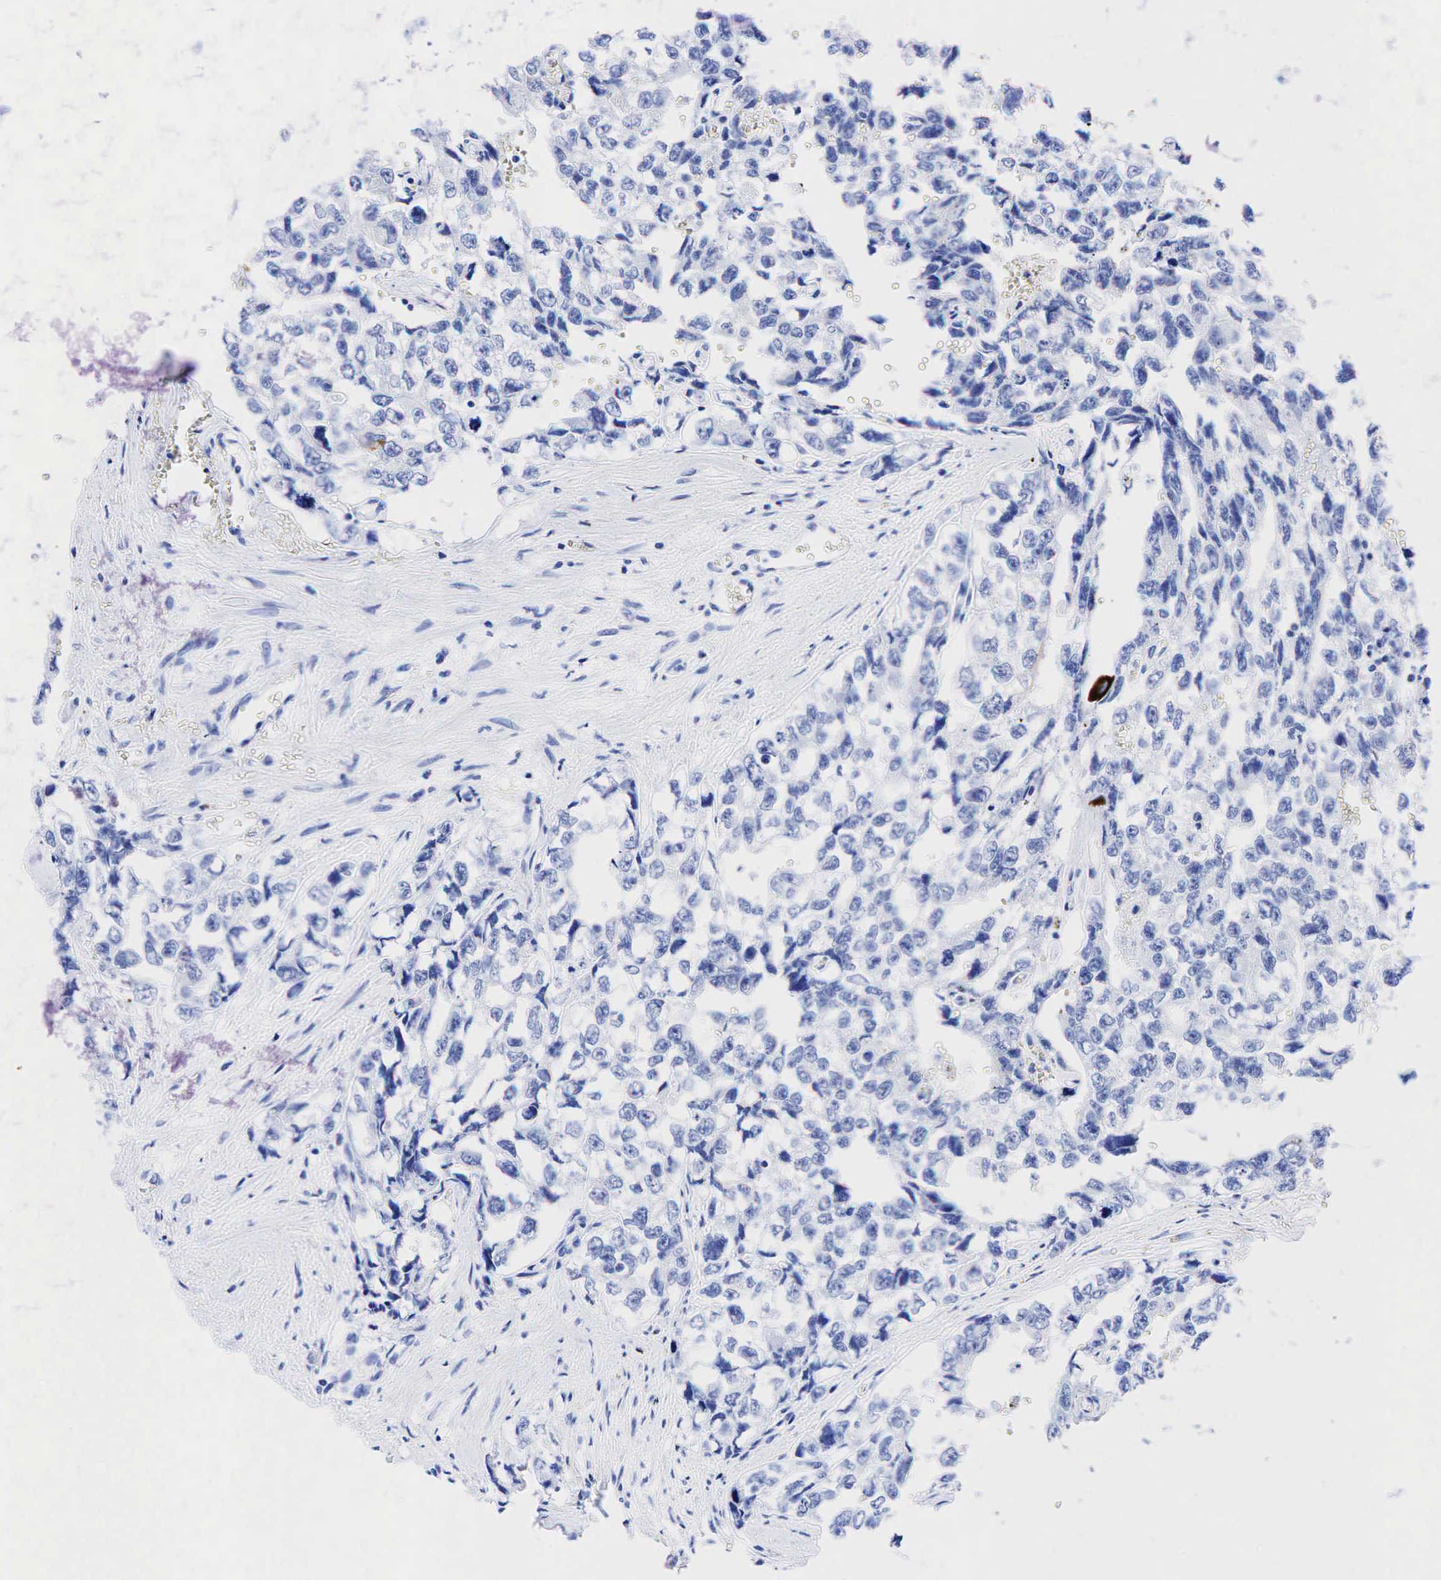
{"staining": {"intensity": "negative", "quantity": "none", "location": "none"}, "tissue": "testis cancer", "cell_type": "Tumor cells", "image_type": "cancer", "snomed": [{"axis": "morphology", "description": "Carcinoma, Embryonal, NOS"}, {"axis": "topography", "description": "Testis"}], "caption": "Immunohistochemistry (IHC) micrograph of neoplastic tissue: testis cancer stained with DAB (3,3'-diaminobenzidine) shows no significant protein positivity in tumor cells.", "gene": "KRT19", "patient": {"sex": "male", "age": 31}}